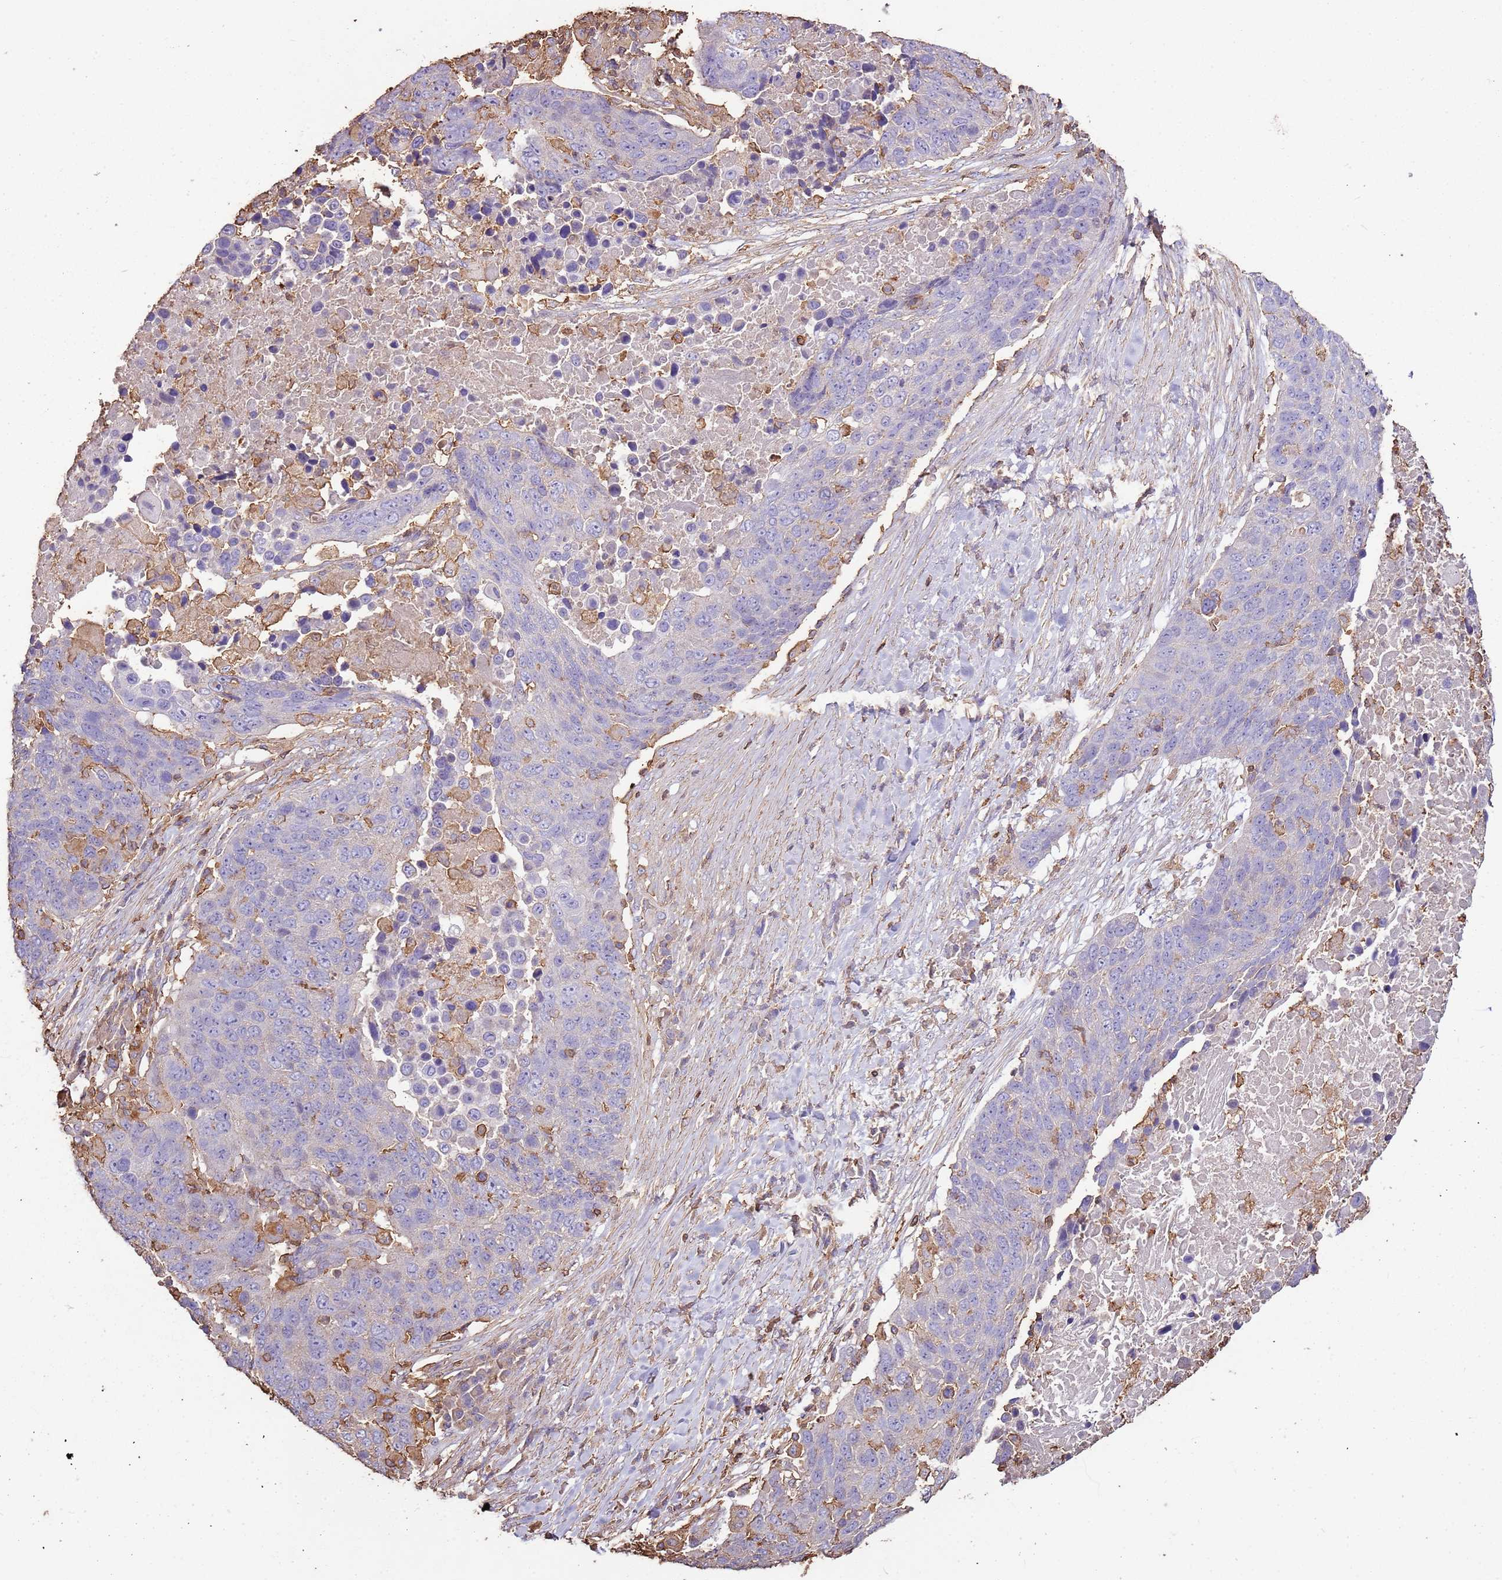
{"staining": {"intensity": "negative", "quantity": "none", "location": "none"}, "tissue": "lung cancer", "cell_type": "Tumor cells", "image_type": "cancer", "snomed": [{"axis": "morphology", "description": "Normal tissue, NOS"}, {"axis": "morphology", "description": "Squamous cell carcinoma, NOS"}, {"axis": "topography", "description": "Lymph node"}, {"axis": "topography", "description": "Lung"}], "caption": "Immunohistochemistry micrograph of human squamous cell carcinoma (lung) stained for a protein (brown), which demonstrates no staining in tumor cells. The staining was performed using DAB to visualize the protein expression in brown, while the nuclei were stained in blue with hematoxylin (Magnification: 20x).", "gene": "ARL10", "patient": {"sex": "male", "age": 66}}